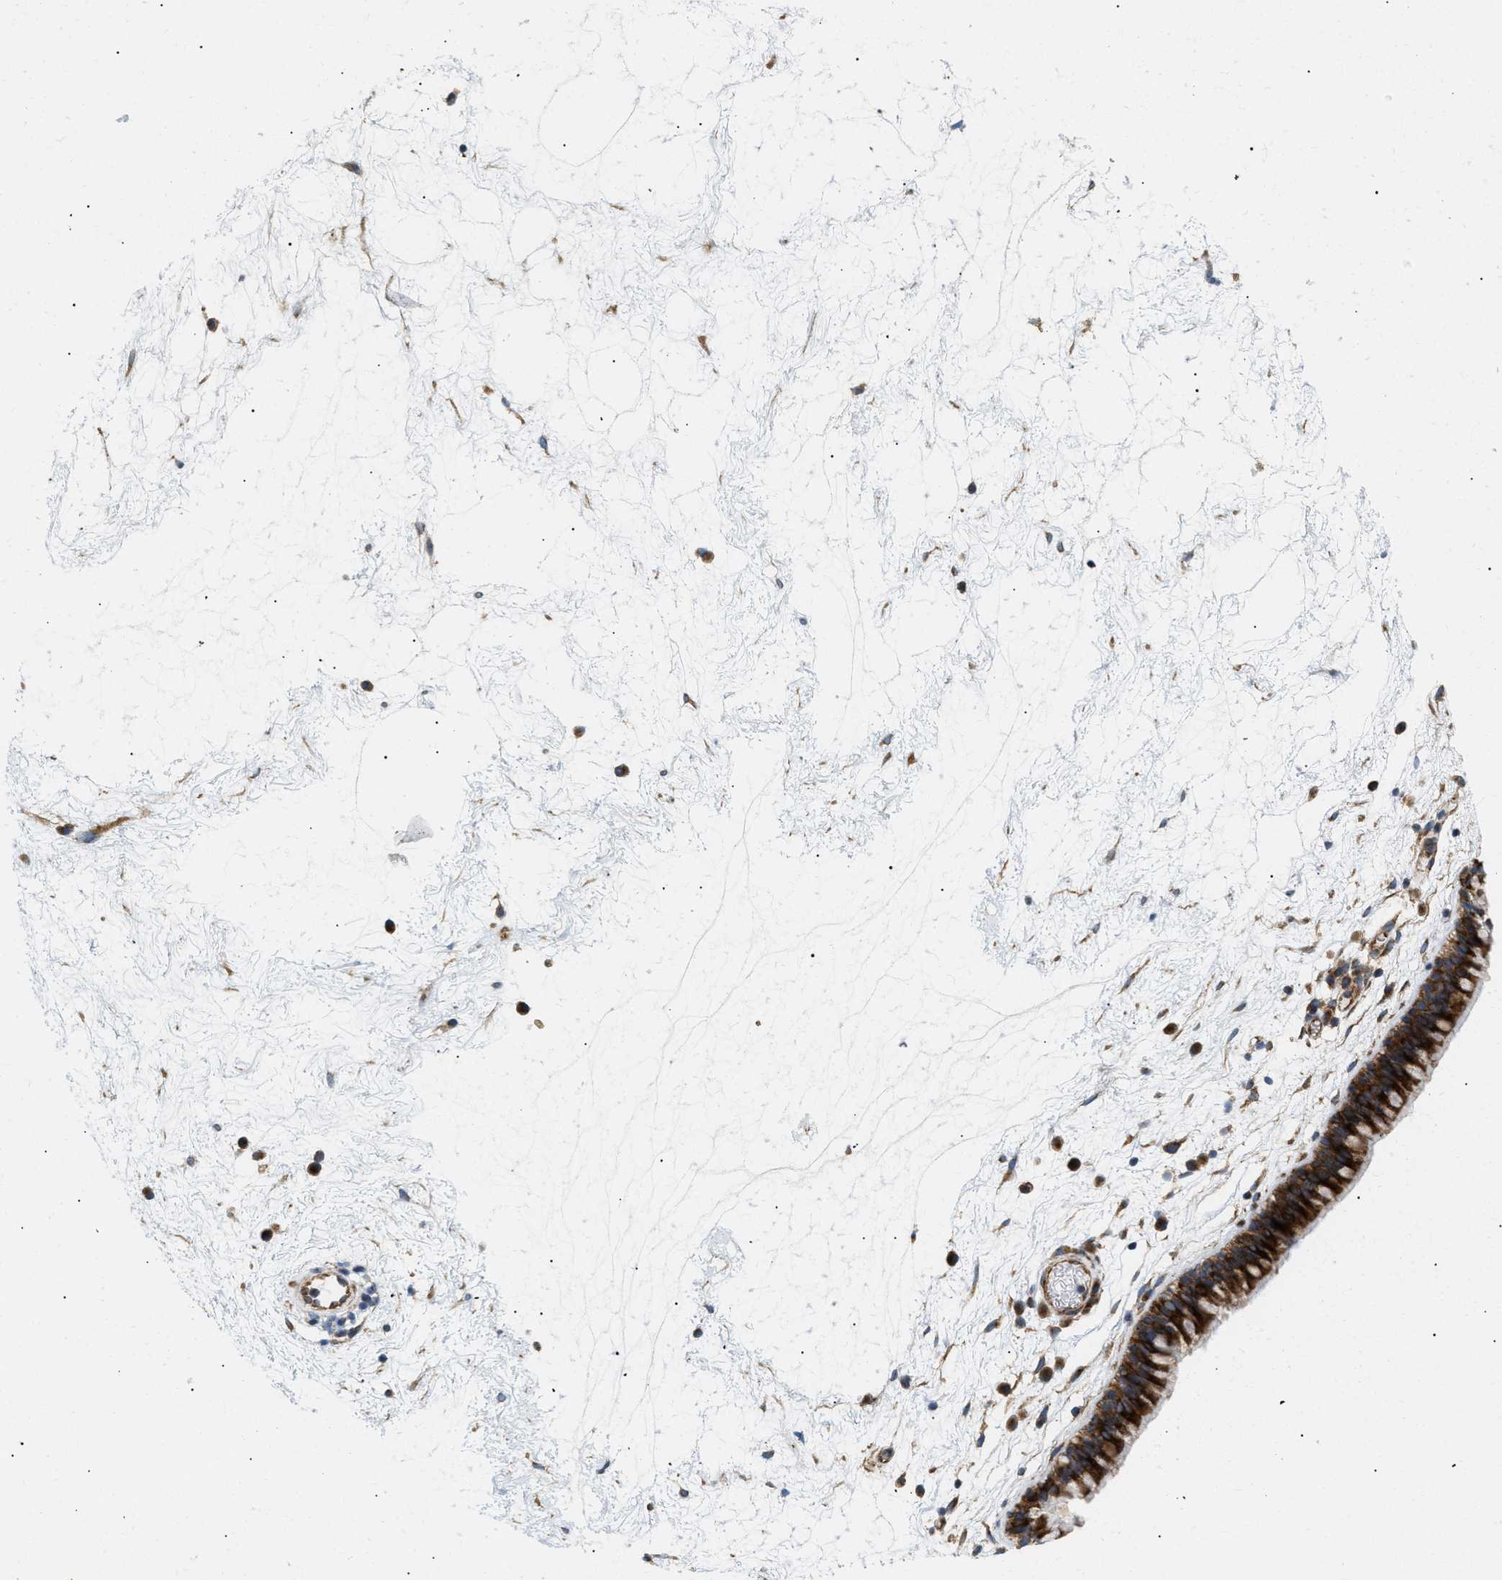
{"staining": {"intensity": "strong", "quantity": ">75%", "location": "cytoplasmic/membranous"}, "tissue": "nasopharynx", "cell_type": "Respiratory epithelial cells", "image_type": "normal", "snomed": [{"axis": "morphology", "description": "Normal tissue, NOS"}, {"axis": "morphology", "description": "Inflammation, NOS"}, {"axis": "topography", "description": "Nasopharynx"}], "caption": "Nasopharynx stained with a brown dye displays strong cytoplasmic/membranous positive expression in about >75% of respiratory epithelial cells.", "gene": "DCTN4", "patient": {"sex": "male", "age": 48}}